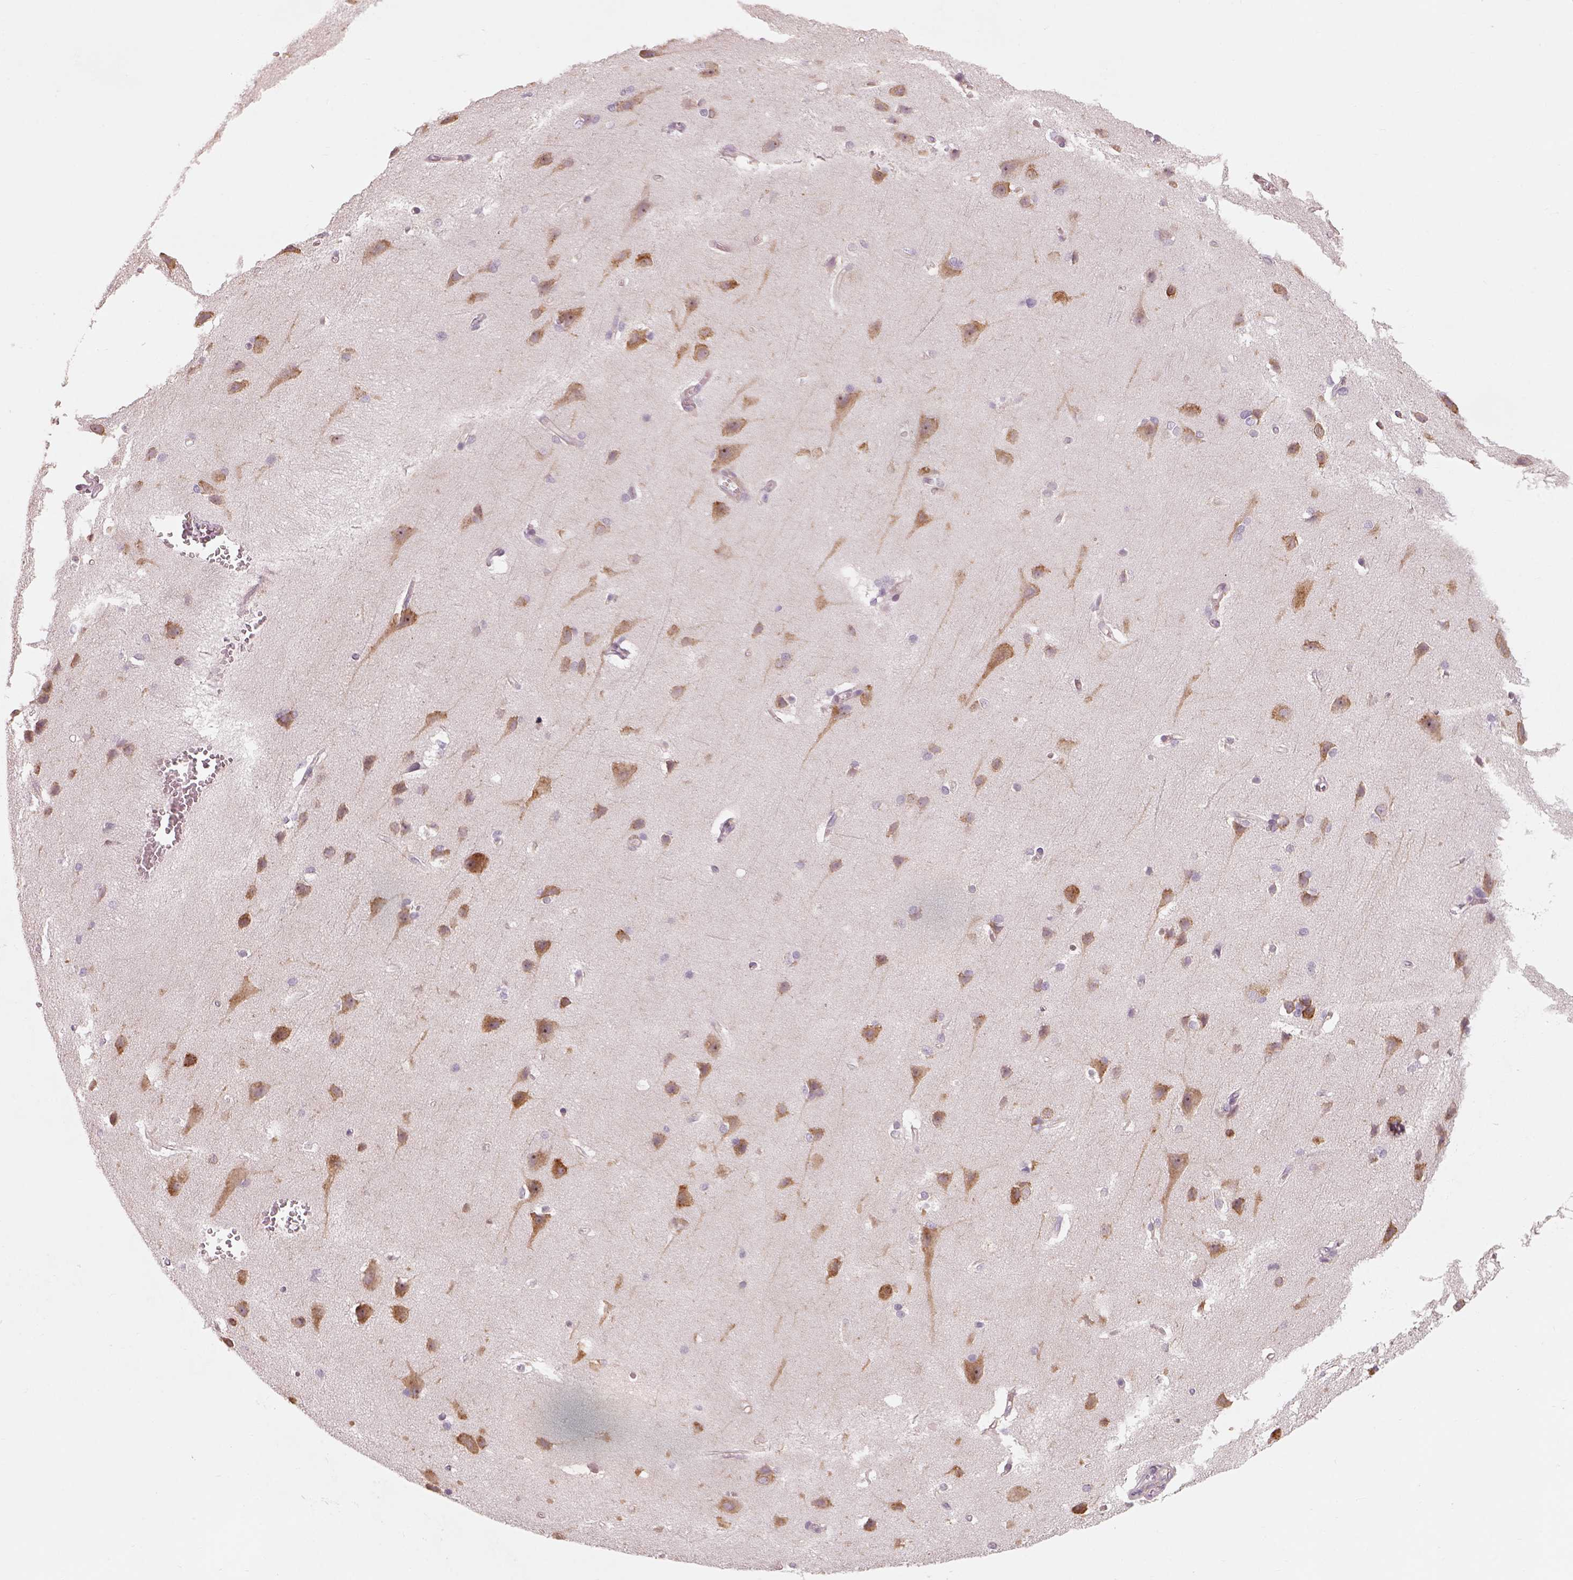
{"staining": {"intensity": "negative", "quantity": "none", "location": "none"}, "tissue": "cerebral cortex", "cell_type": "Endothelial cells", "image_type": "normal", "snomed": [{"axis": "morphology", "description": "Normal tissue, NOS"}, {"axis": "topography", "description": "Cerebral cortex"}], "caption": "IHC photomicrograph of normal cerebral cortex: human cerebral cortex stained with DAB exhibits no significant protein staining in endothelial cells.", "gene": "CDS1", "patient": {"sex": "male", "age": 37}}